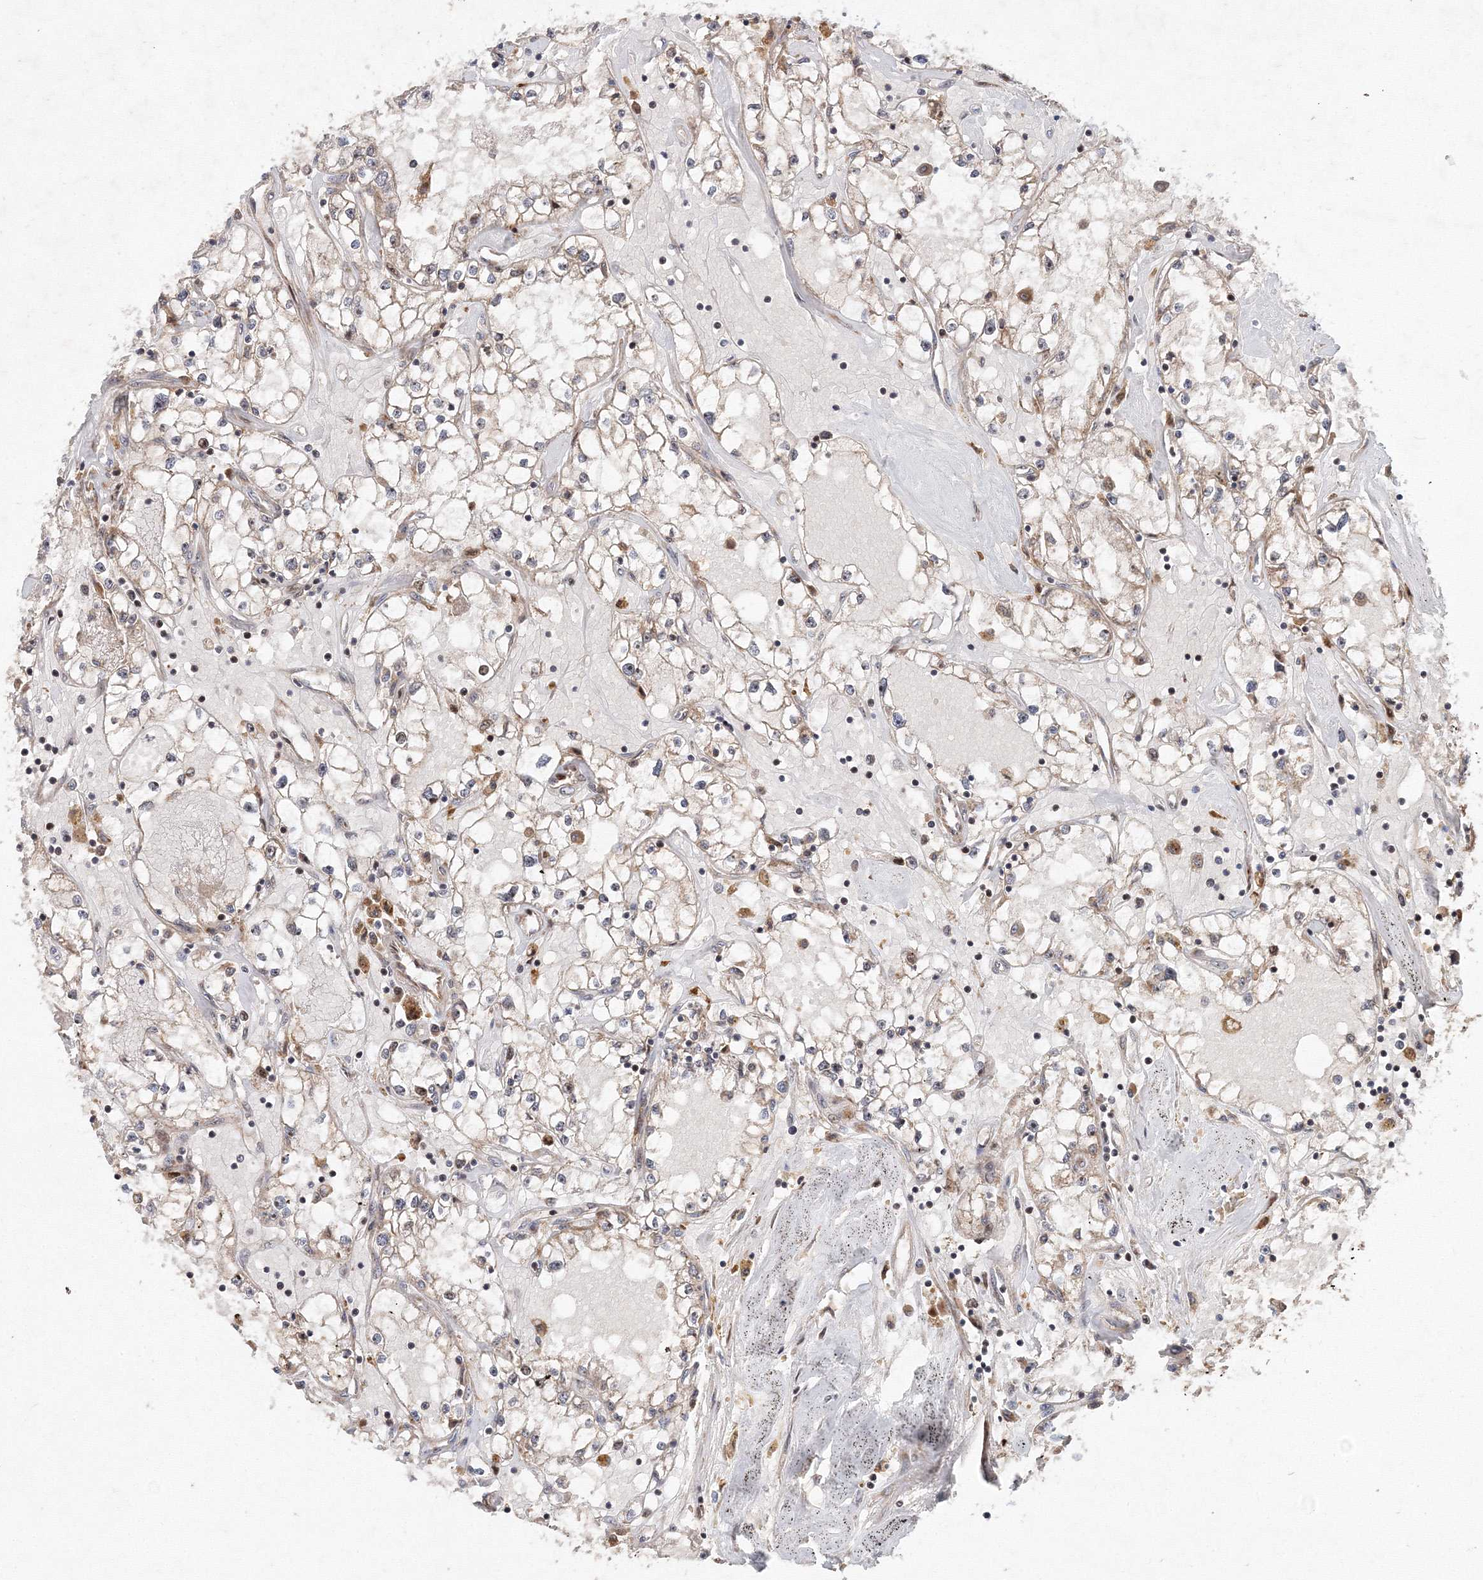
{"staining": {"intensity": "negative", "quantity": "none", "location": "none"}, "tissue": "renal cancer", "cell_type": "Tumor cells", "image_type": "cancer", "snomed": [{"axis": "morphology", "description": "Adenocarcinoma, NOS"}, {"axis": "topography", "description": "Kidney"}], "caption": "A high-resolution micrograph shows immunohistochemistry (IHC) staining of renal adenocarcinoma, which demonstrates no significant positivity in tumor cells. The staining was performed using DAB (3,3'-diaminobenzidine) to visualize the protein expression in brown, while the nuclei were stained in blue with hematoxylin (Magnification: 20x).", "gene": "ANKAR", "patient": {"sex": "male", "age": 56}}